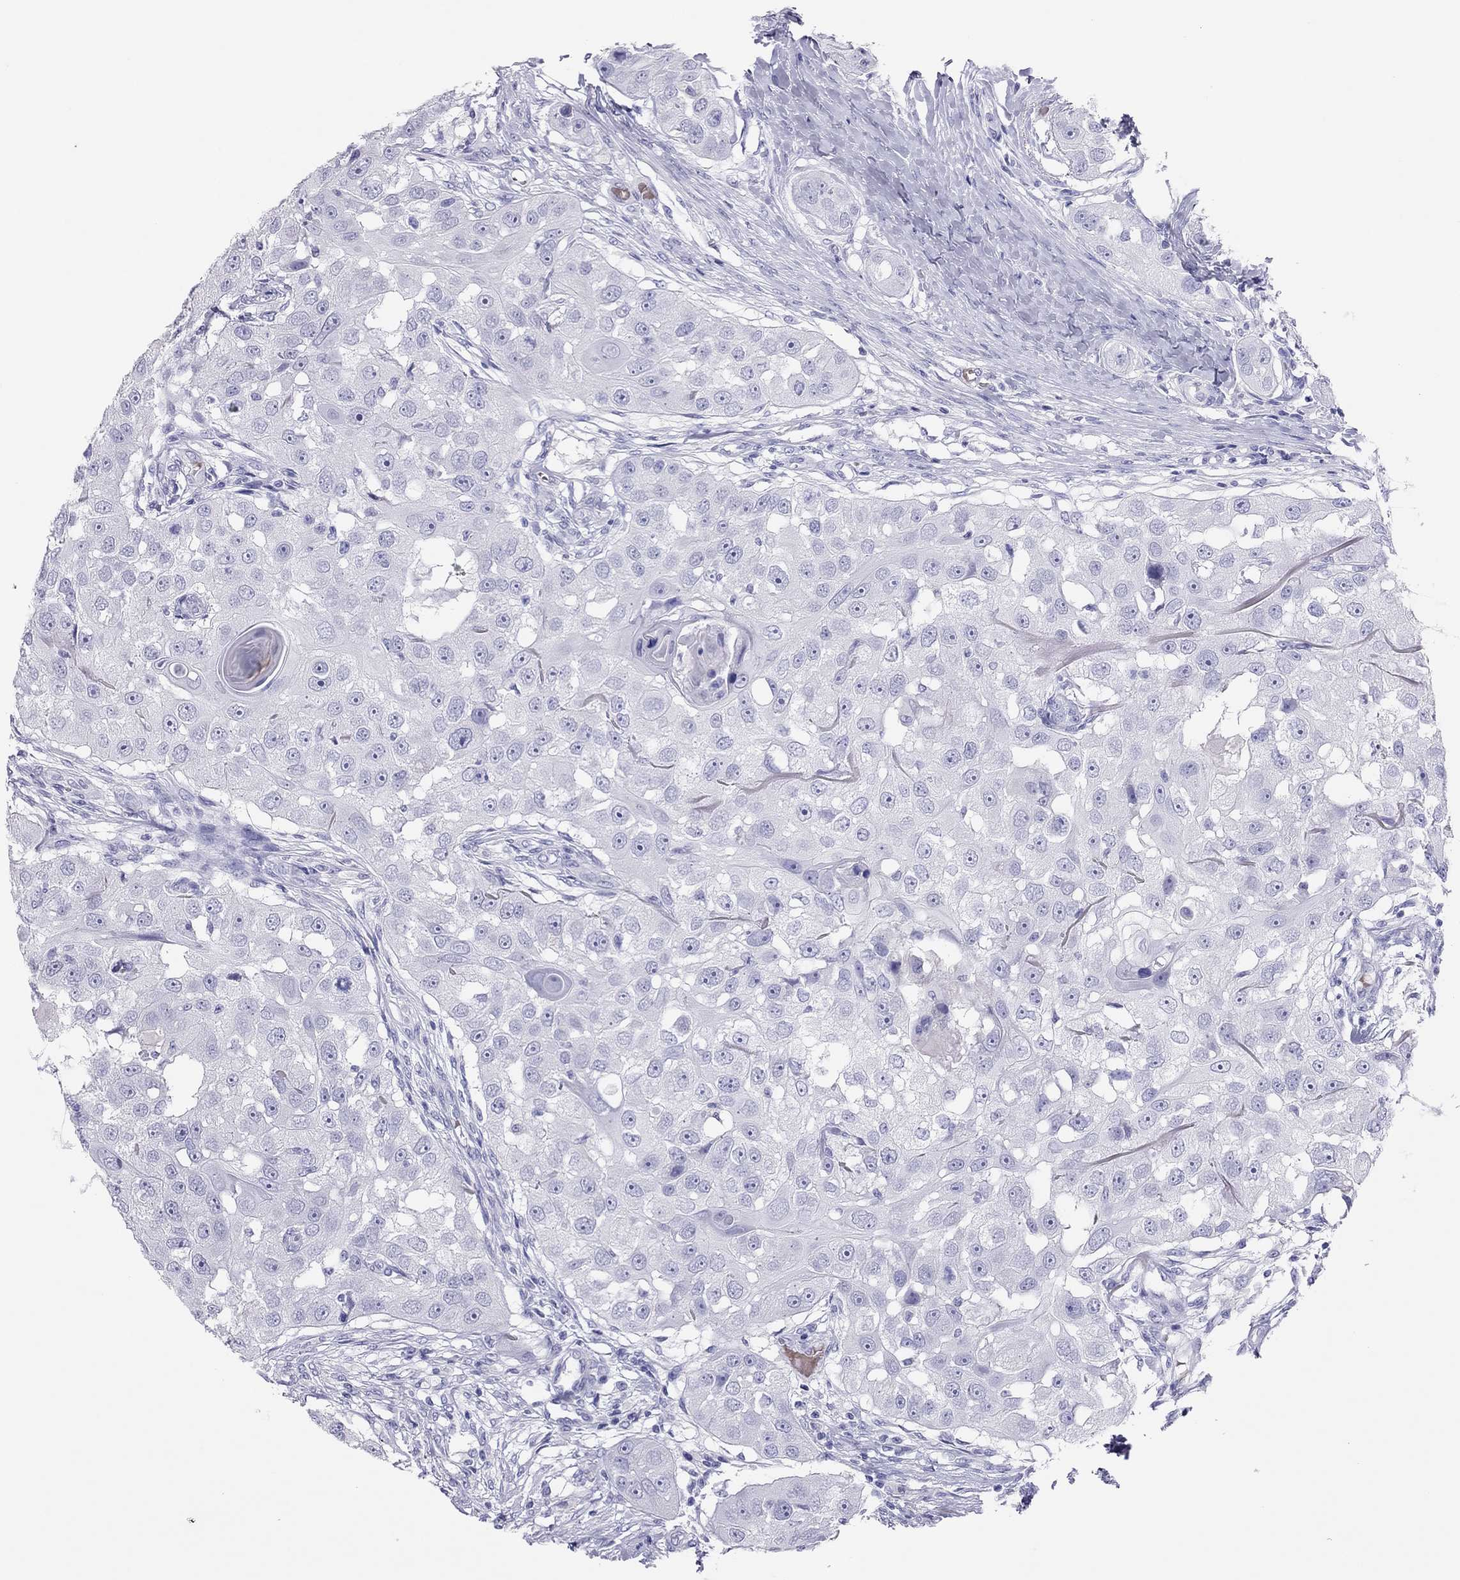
{"staining": {"intensity": "negative", "quantity": "none", "location": "none"}, "tissue": "head and neck cancer", "cell_type": "Tumor cells", "image_type": "cancer", "snomed": [{"axis": "morphology", "description": "Squamous cell carcinoma, NOS"}, {"axis": "topography", "description": "Head-Neck"}], "caption": "There is no significant positivity in tumor cells of head and neck cancer.", "gene": "TSHB", "patient": {"sex": "male", "age": 51}}